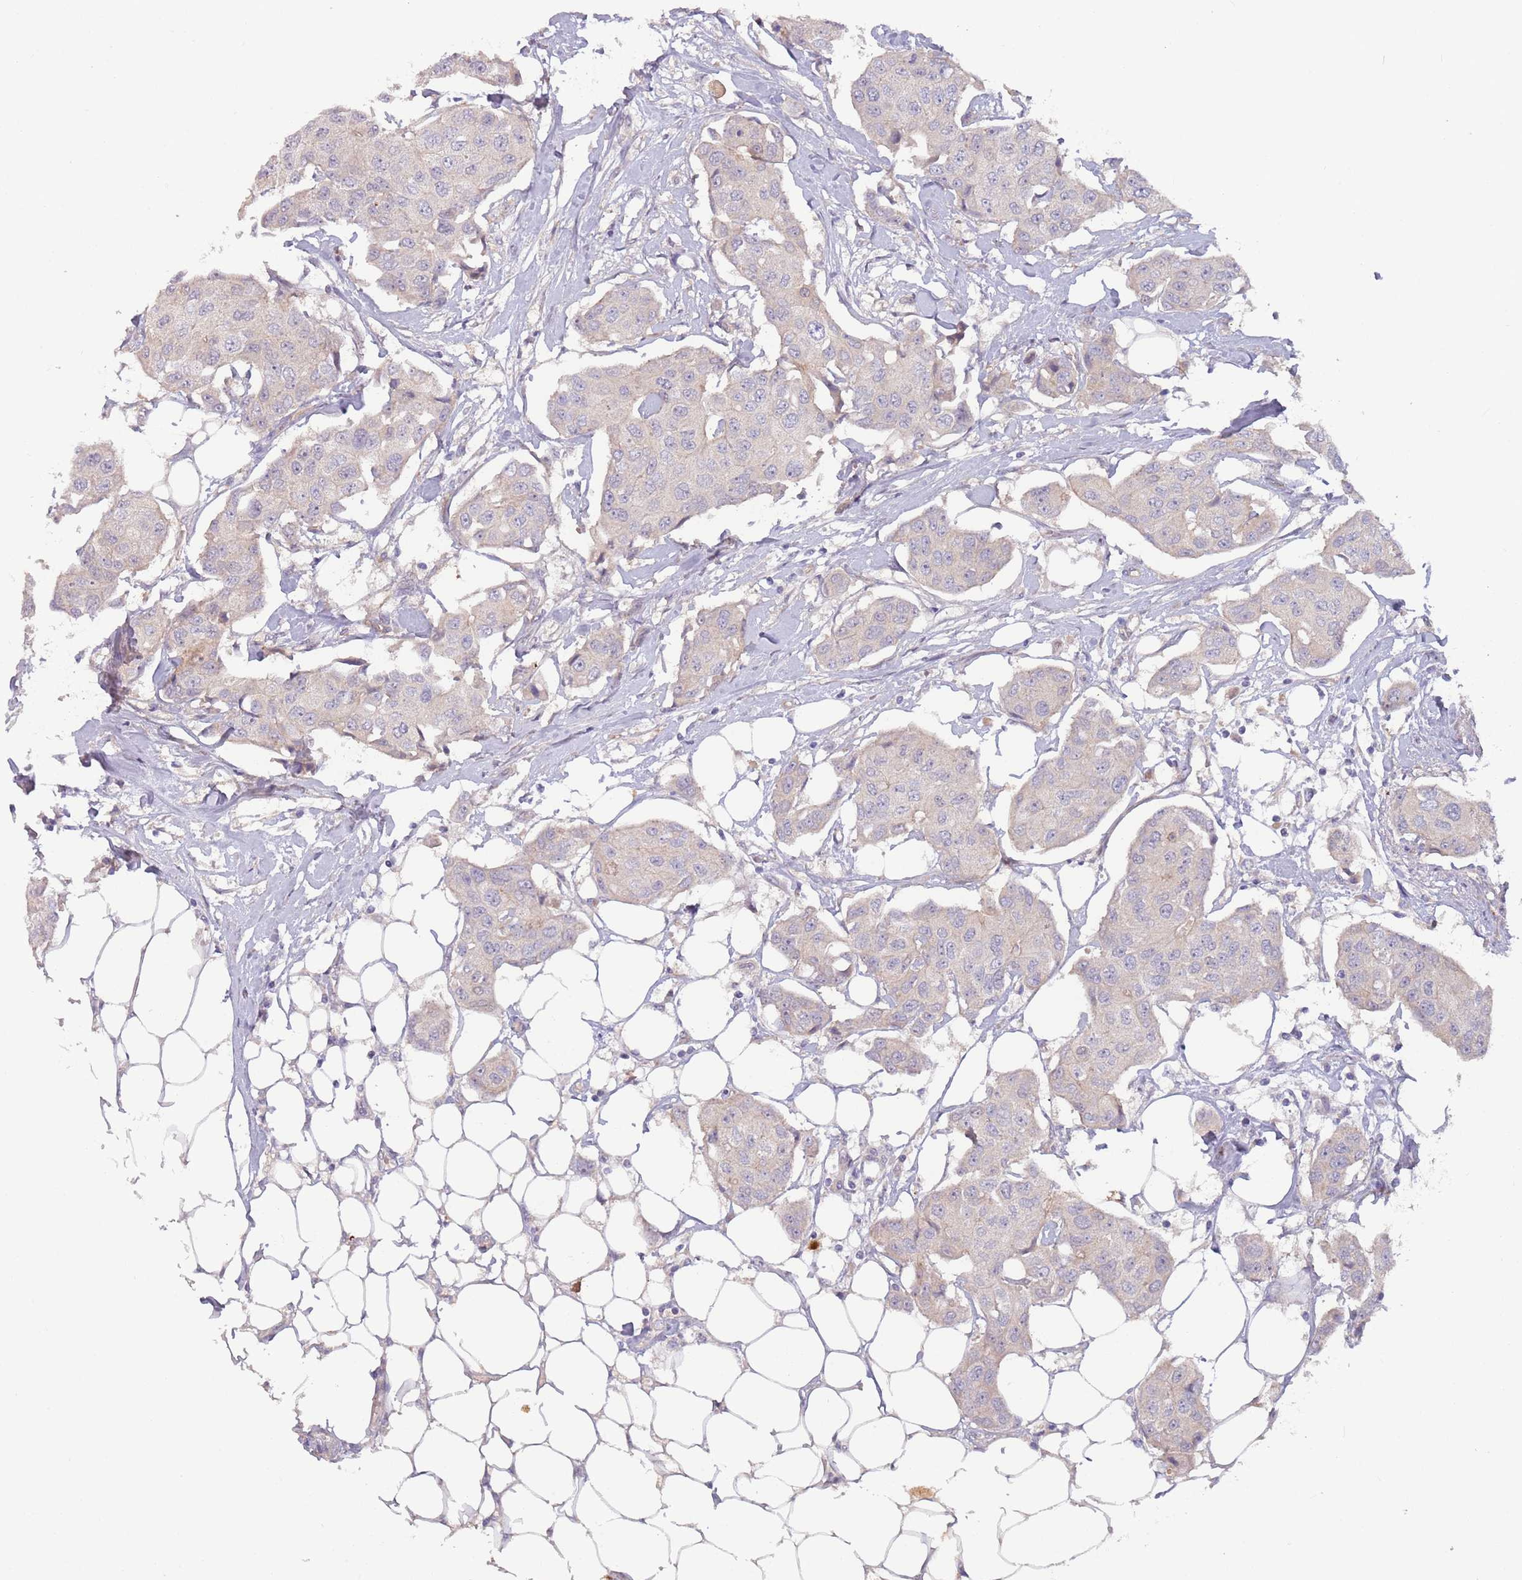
{"staining": {"intensity": "negative", "quantity": "none", "location": "none"}, "tissue": "breast cancer", "cell_type": "Tumor cells", "image_type": "cancer", "snomed": [{"axis": "morphology", "description": "Duct carcinoma"}, {"axis": "topography", "description": "Breast"}, {"axis": "topography", "description": "Lymph node"}], "caption": "Immunohistochemistry (IHC) photomicrograph of neoplastic tissue: human breast cancer (intraductal carcinoma) stained with DAB (3,3'-diaminobenzidine) displays no significant protein expression in tumor cells. (Brightfield microscopy of DAB (3,3'-diaminobenzidine) immunohistochemistry (IHC) at high magnification).", "gene": "SAV1", "patient": {"sex": "female", "age": 80}}